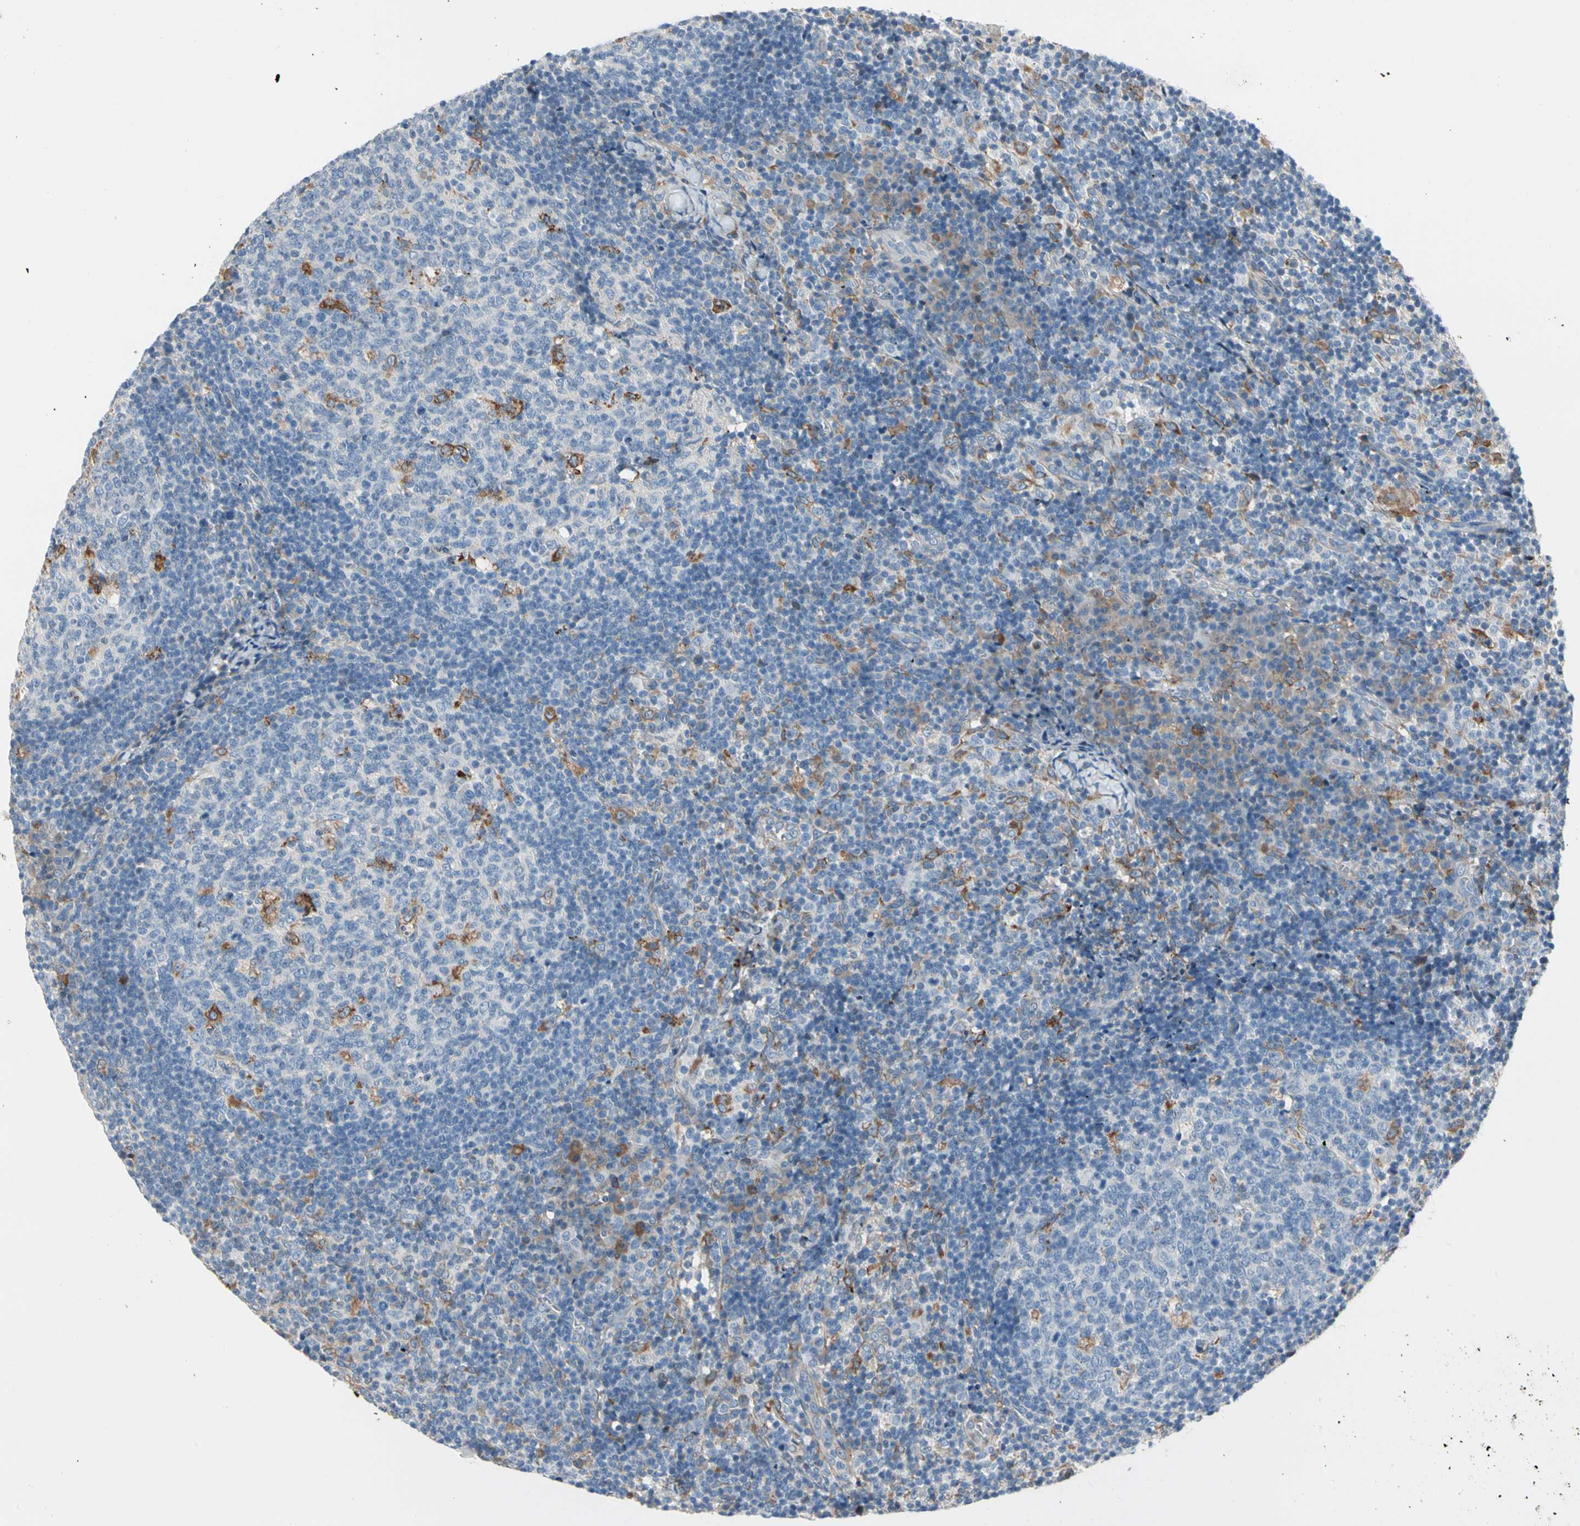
{"staining": {"intensity": "strong", "quantity": "<25%", "location": "cytoplasmic/membranous"}, "tissue": "lymph node", "cell_type": "Germinal center cells", "image_type": "normal", "snomed": [{"axis": "morphology", "description": "Normal tissue, NOS"}, {"axis": "morphology", "description": "Inflammation, NOS"}, {"axis": "topography", "description": "Lymph node"}], "caption": "Protein expression analysis of benign lymph node exhibits strong cytoplasmic/membranous positivity in about <25% of germinal center cells. (Brightfield microscopy of DAB IHC at high magnification).", "gene": "LRPAP1", "patient": {"sex": "male", "age": 55}}